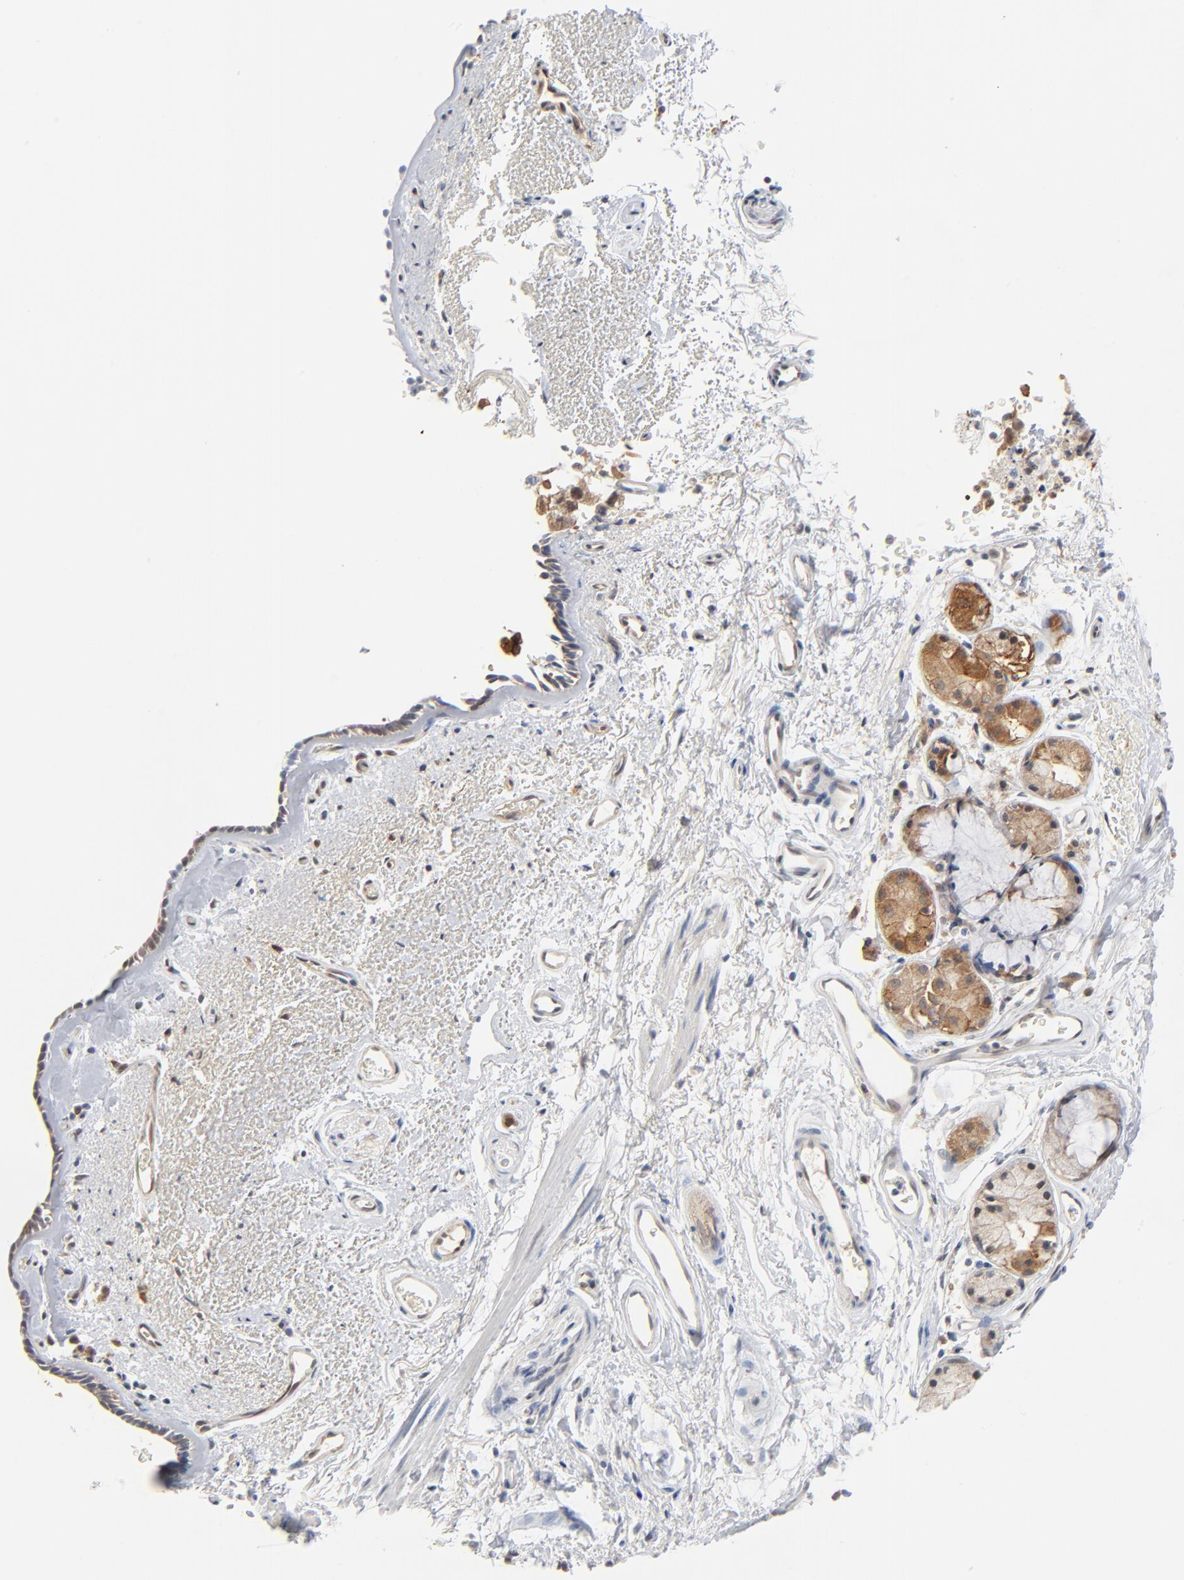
{"staining": {"intensity": "weak", "quantity": ">75%", "location": "cytoplasmic/membranous"}, "tissue": "bronchus", "cell_type": "Respiratory epithelial cells", "image_type": "normal", "snomed": [{"axis": "morphology", "description": "Normal tissue, NOS"}, {"axis": "morphology", "description": "Adenocarcinoma, NOS"}, {"axis": "topography", "description": "Bronchus"}, {"axis": "topography", "description": "Lung"}], "caption": "The photomicrograph exhibits staining of normal bronchus, revealing weak cytoplasmic/membranous protein positivity (brown color) within respiratory epithelial cells.", "gene": "EPCAM", "patient": {"sex": "male", "age": 71}}